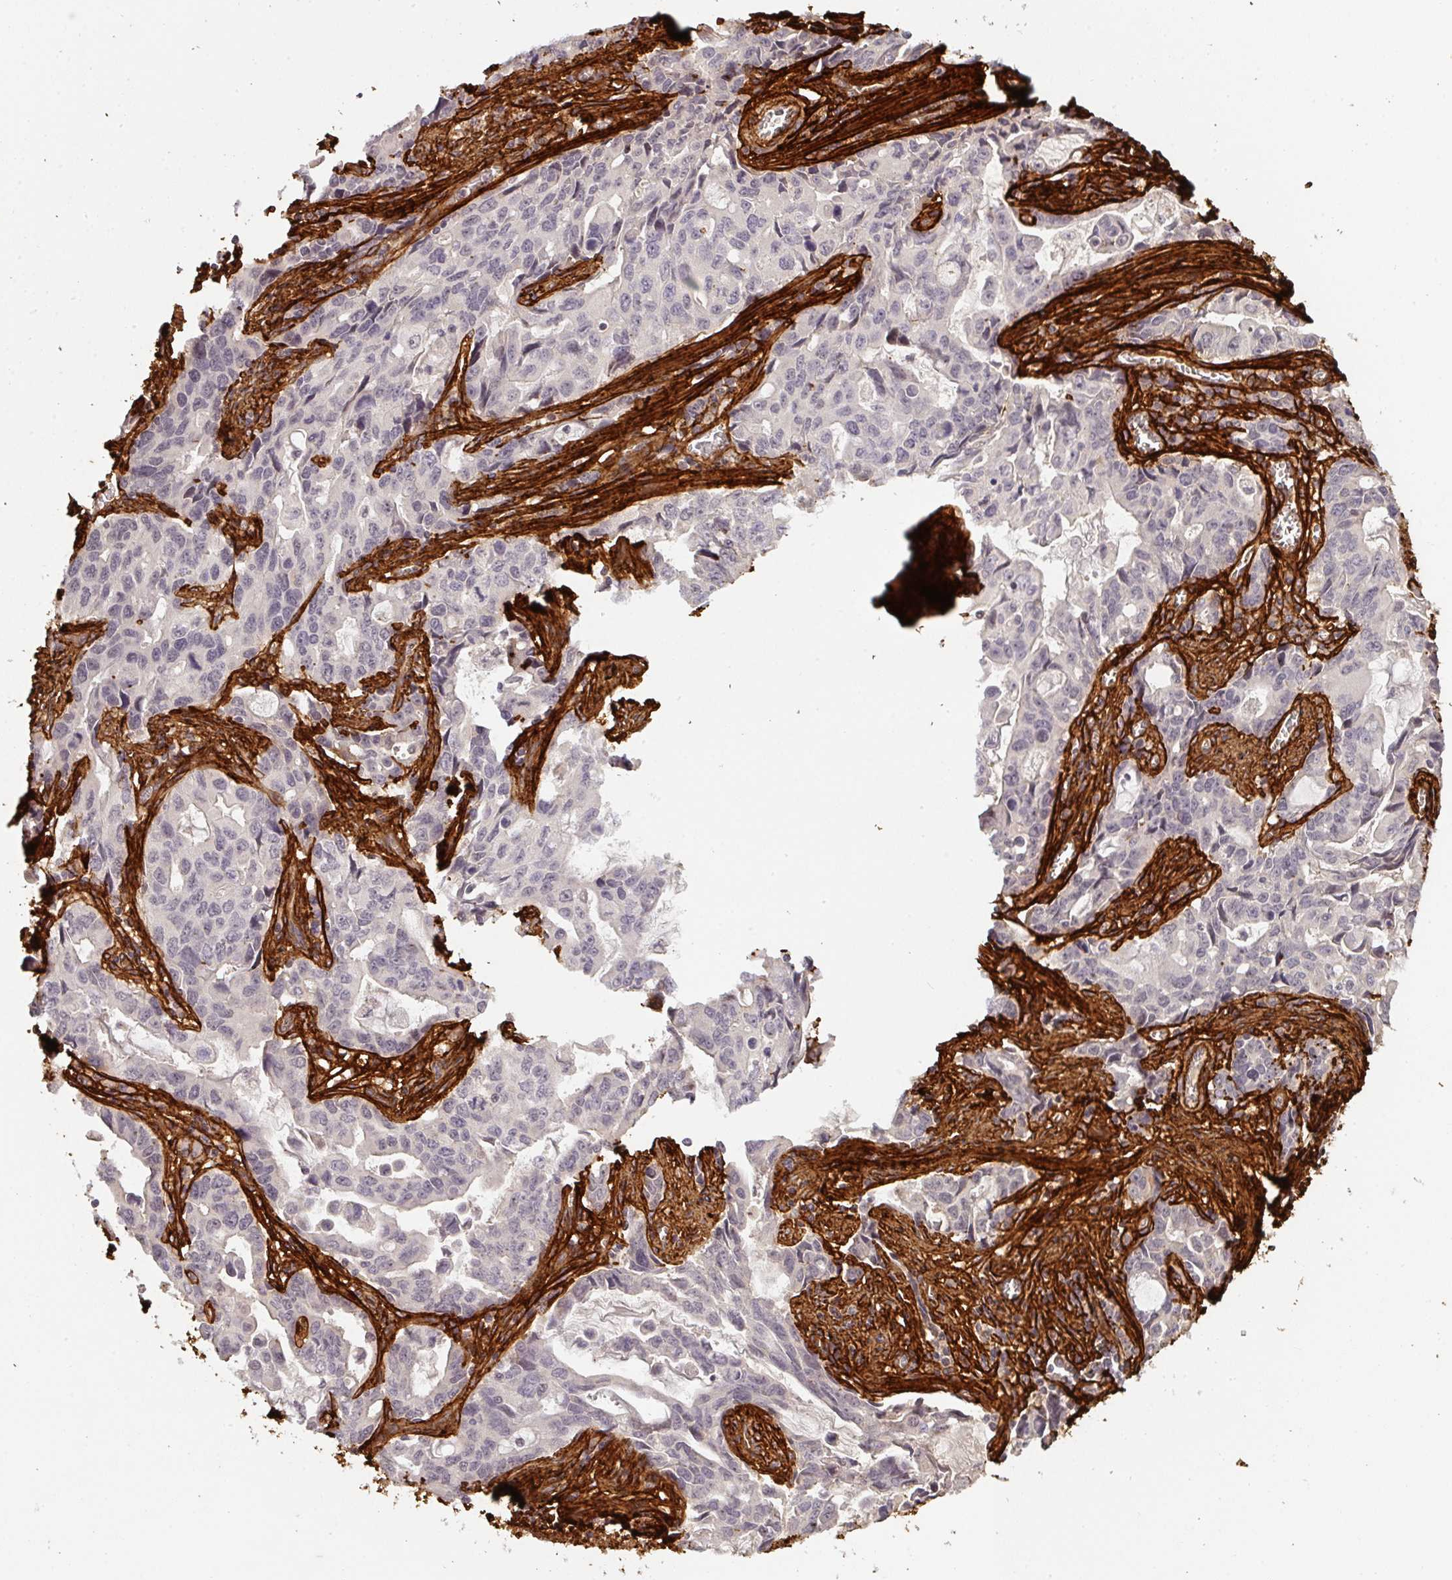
{"staining": {"intensity": "negative", "quantity": "none", "location": "none"}, "tissue": "stomach cancer", "cell_type": "Tumor cells", "image_type": "cancer", "snomed": [{"axis": "morphology", "description": "Adenocarcinoma, NOS"}, {"axis": "topography", "description": "Stomach, upper"}], "caption": "Photomicrograph shows no protein staining in tumor cells of stomach adenocarcinoma tissue.", "gene": "COL3A1", "patient": {"sex": "male", "age": 85}}